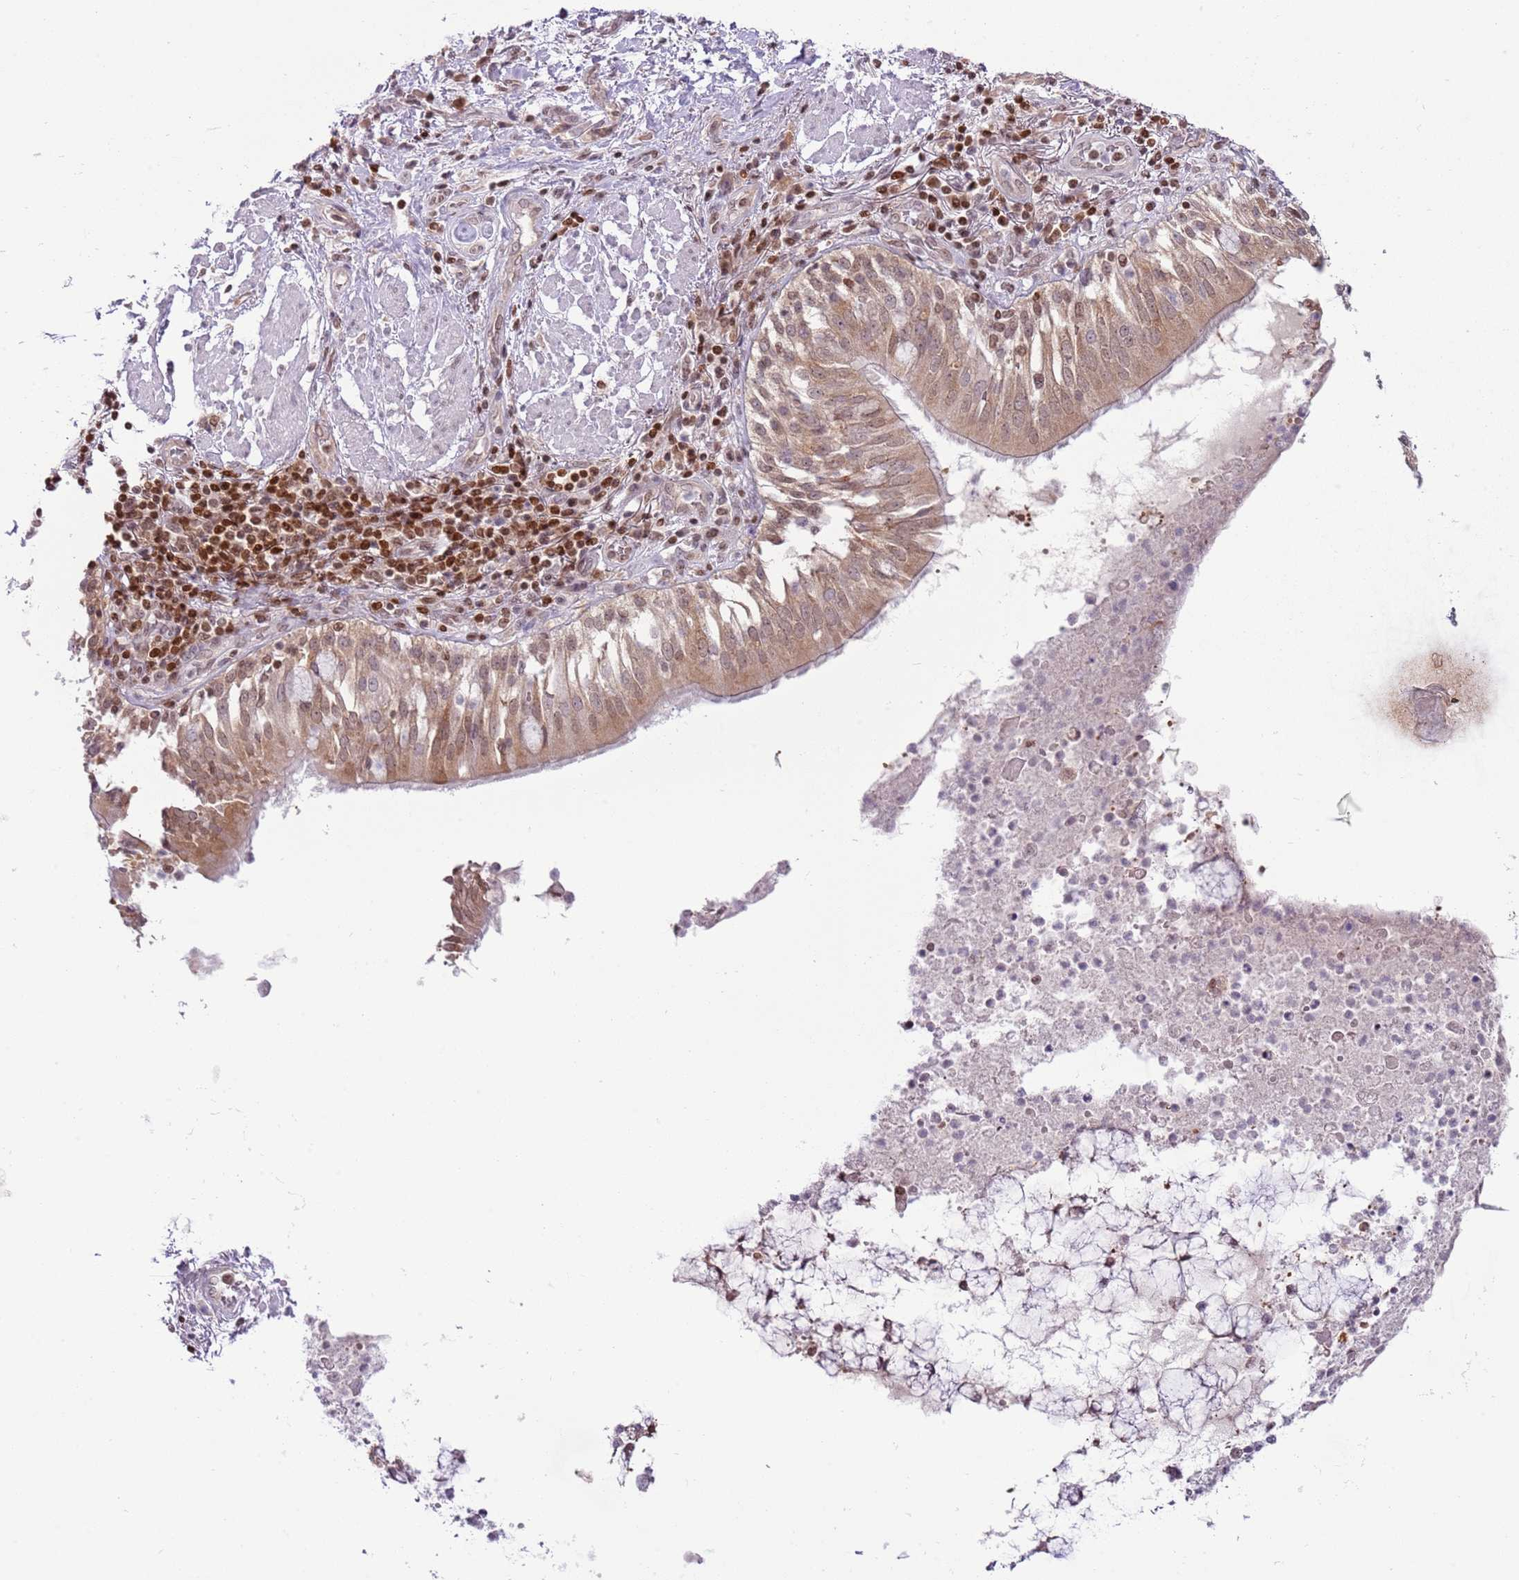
{"staining": {"intensity": "negative", "quantity": "none", "location": "none"}, "tissue": "adipose tissue", "cell_type": "Adipocytes", "image_type": "normal", "snomed": [{"axis": "morphology", "description": "Normal tissue, NOS"}, {"axis": "morphology", "description": "Squamous cell carcinoma, NOS"}, {"axis": "topography", "description": "Bronchus"}, {"axis": "topography", "description": "Lung"}], "caption": "A micrograph of human adipose tissue is negative for staining in adipocytes. (DAB IHC, high magnification).", "gene": "SELENOH", "patient": {"sex": "male", "age": 64}}